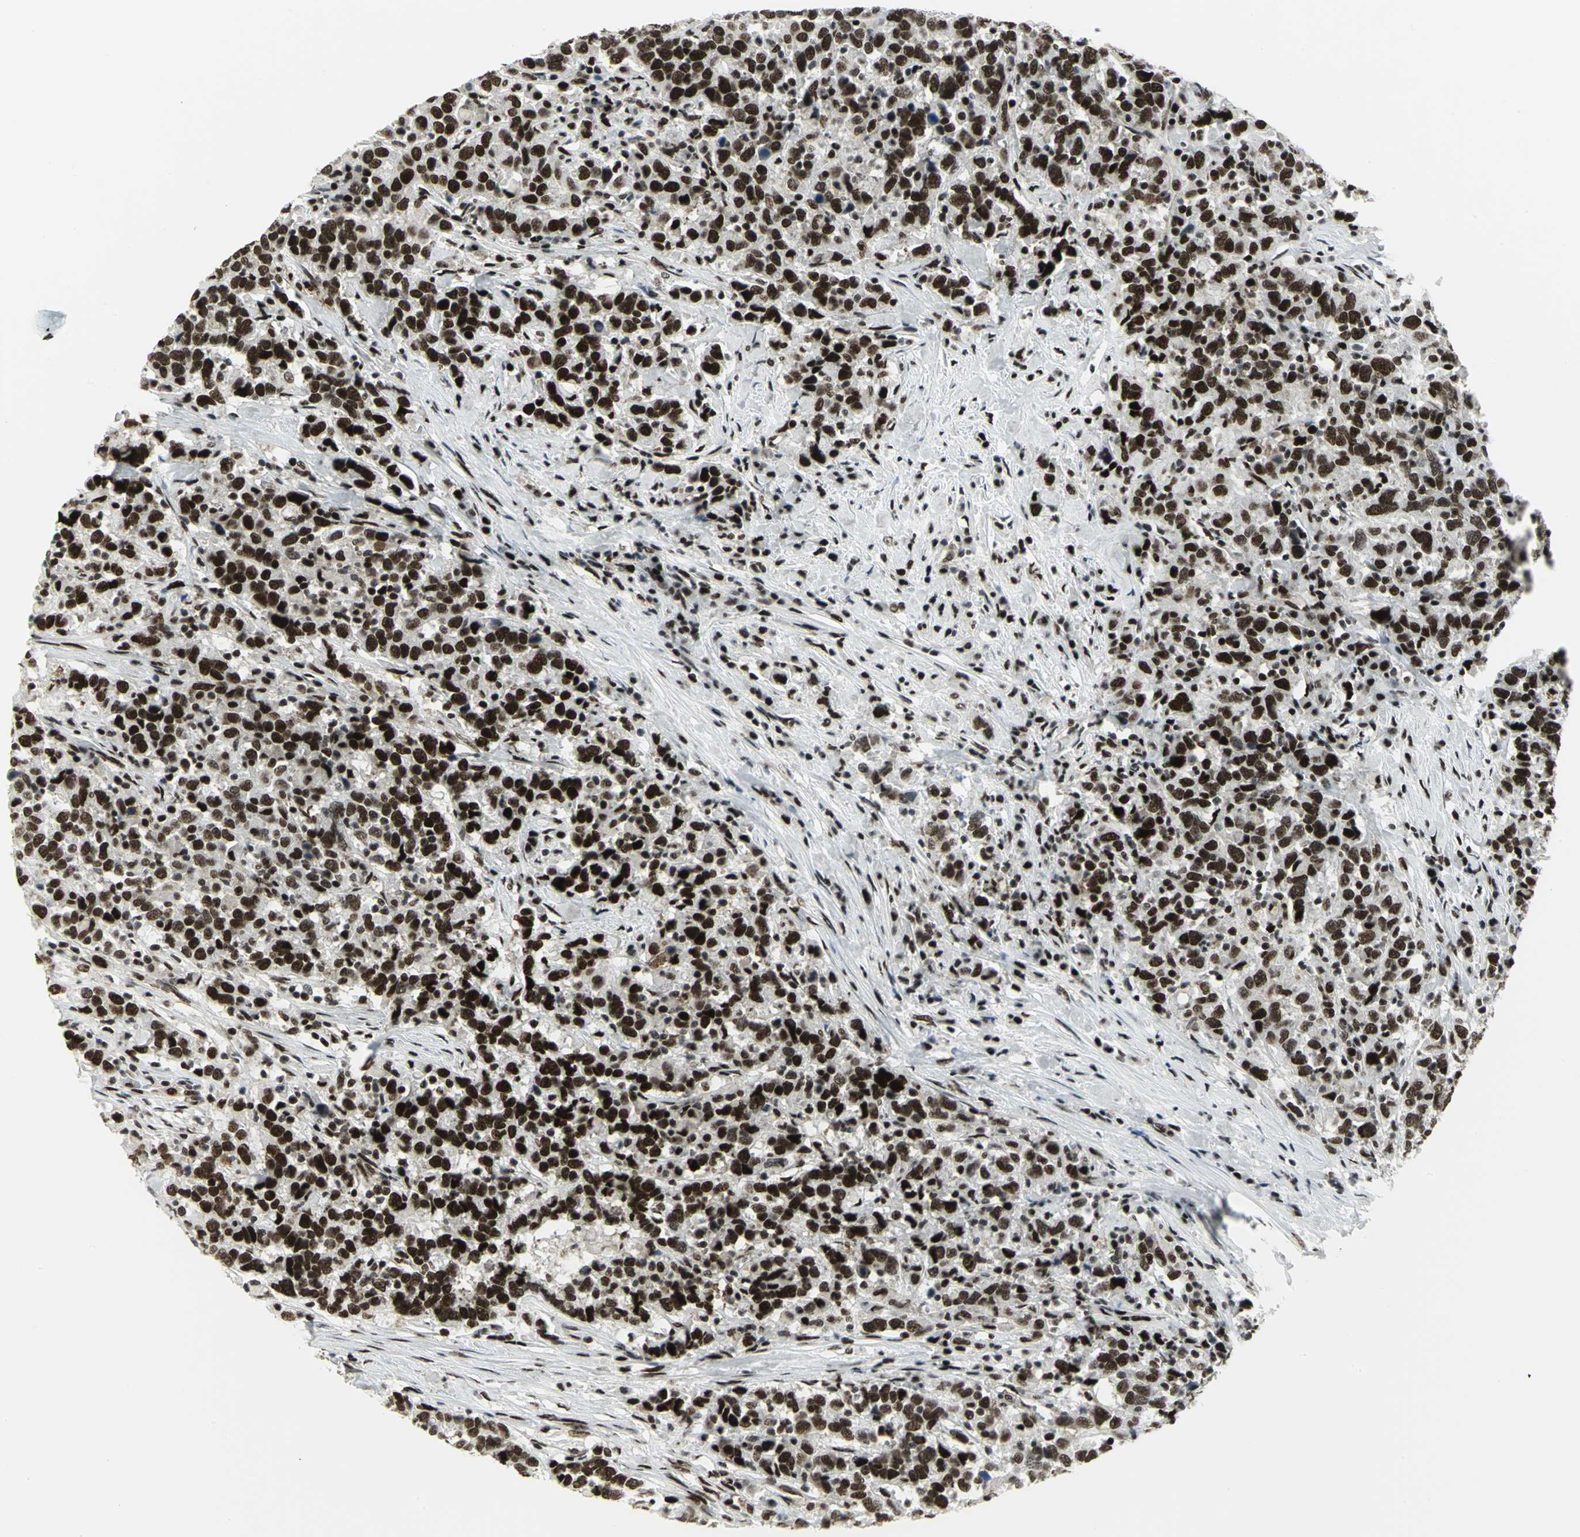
{"staining": {"intensity": "strong", "quantity": ">75%", "location": "nuclear"}, "tissue": "urothelial cancer", "cell_type": "Tumor cells", "image_type": "cancer", "snomed": [{"axis": "morphology", "description": "Urothelial carcinoma, High grade"}, {"axis": "topography", "description": "Urinary bladder"}], "caption": "Brown immunohistochemical staining in human urothelial cancer reveals strong nuclear positivity in about >75% of tumor cells.", "gene": "SMARCA4", "patient": {"sex": "male", "age": 61}}